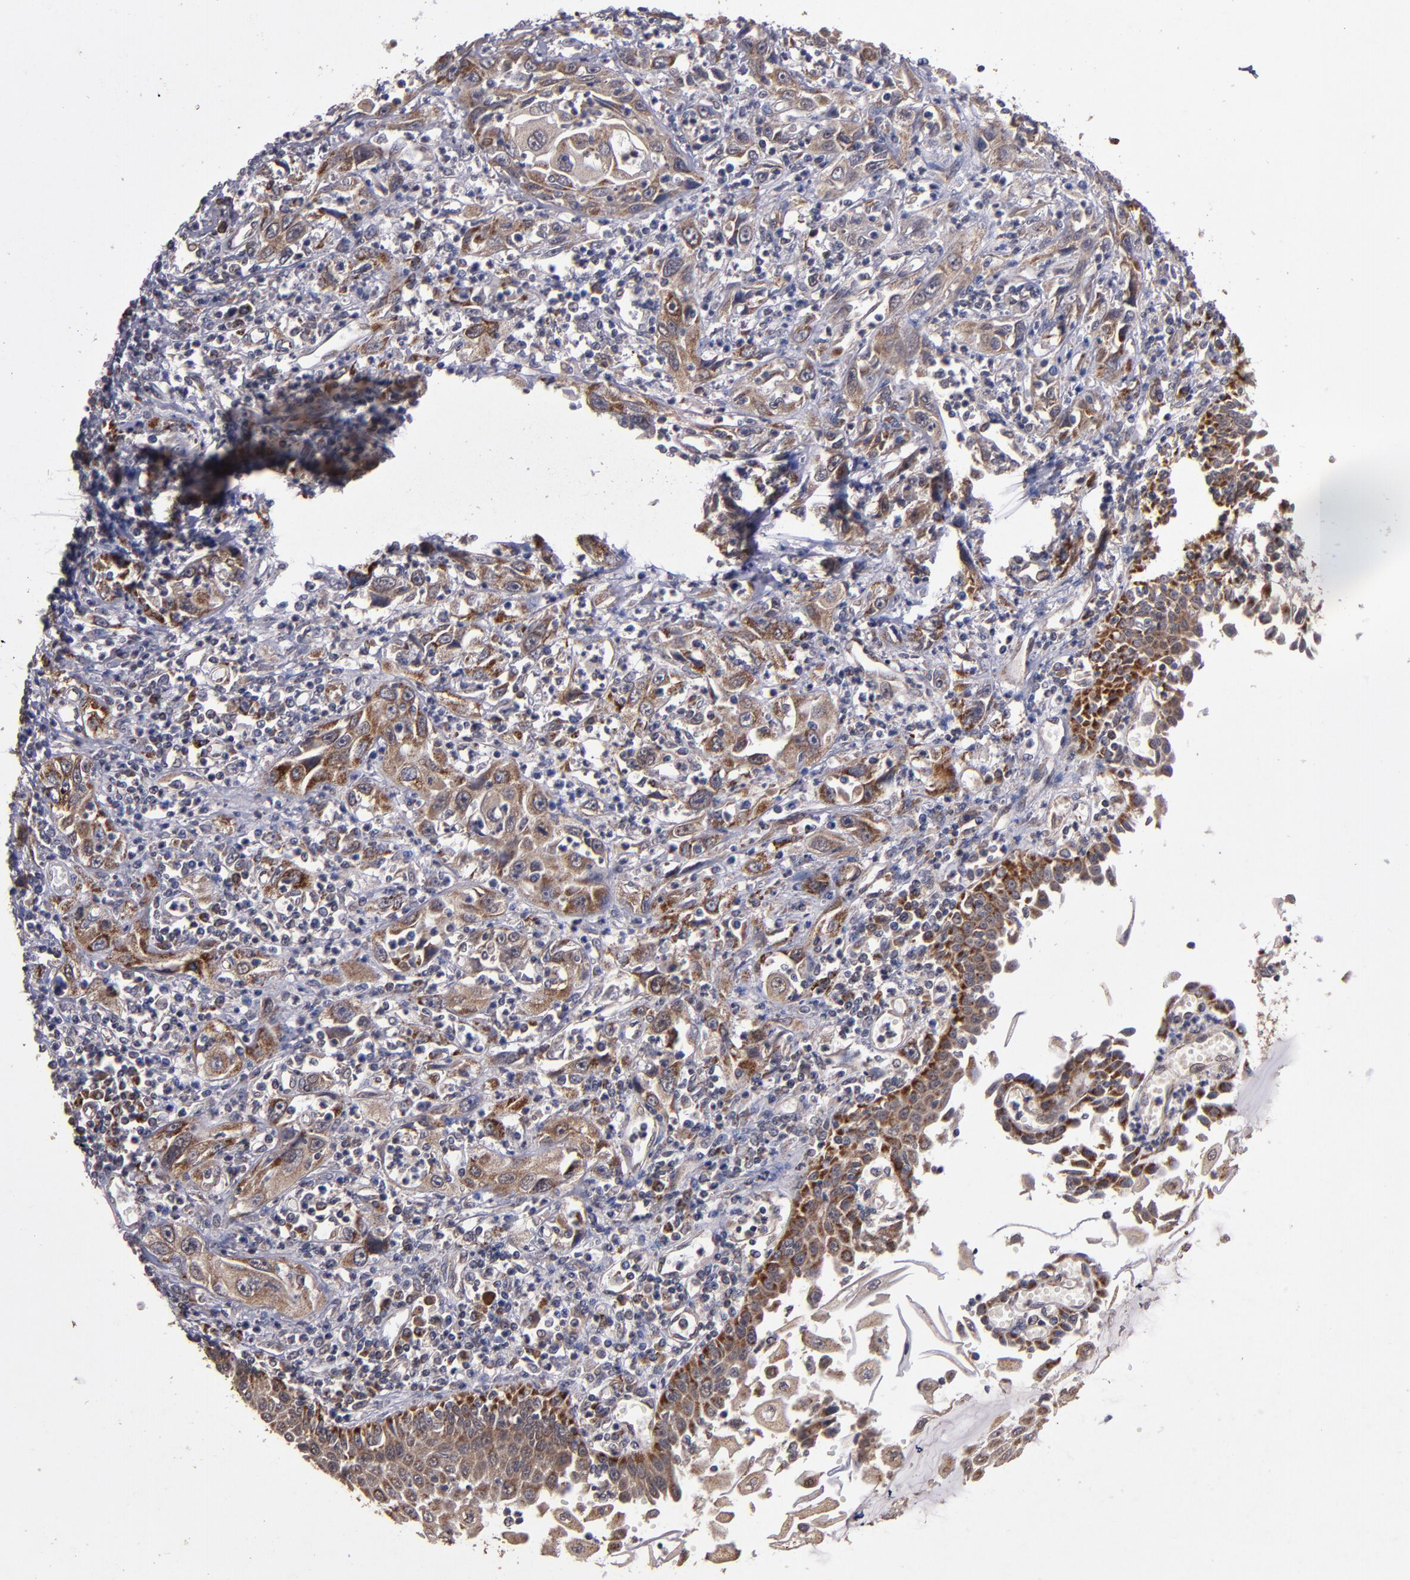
{"staining": {"intensity": "moderate", "quantity": "25%-75%", "location": "cytoplasmic/membranous"}, "tissue": "esophagus", "cell_type": "Squamous epithelial cells", "image_type": "normal", "snomed": [{"axis": "morphology", "description": "Normal tissue, NOS"}, {"axis": "topography", "description": "Esophagus"}], "caption": "Immunohistochemical staining of normal human esophagus shows 25%-75% levels of moderate cytoplasmic/membranous protein positivity in about 25%-75% of squamous epithelial cells.", "gene": "TIMM9", "patient": {"sex": "male", "age": 65}}